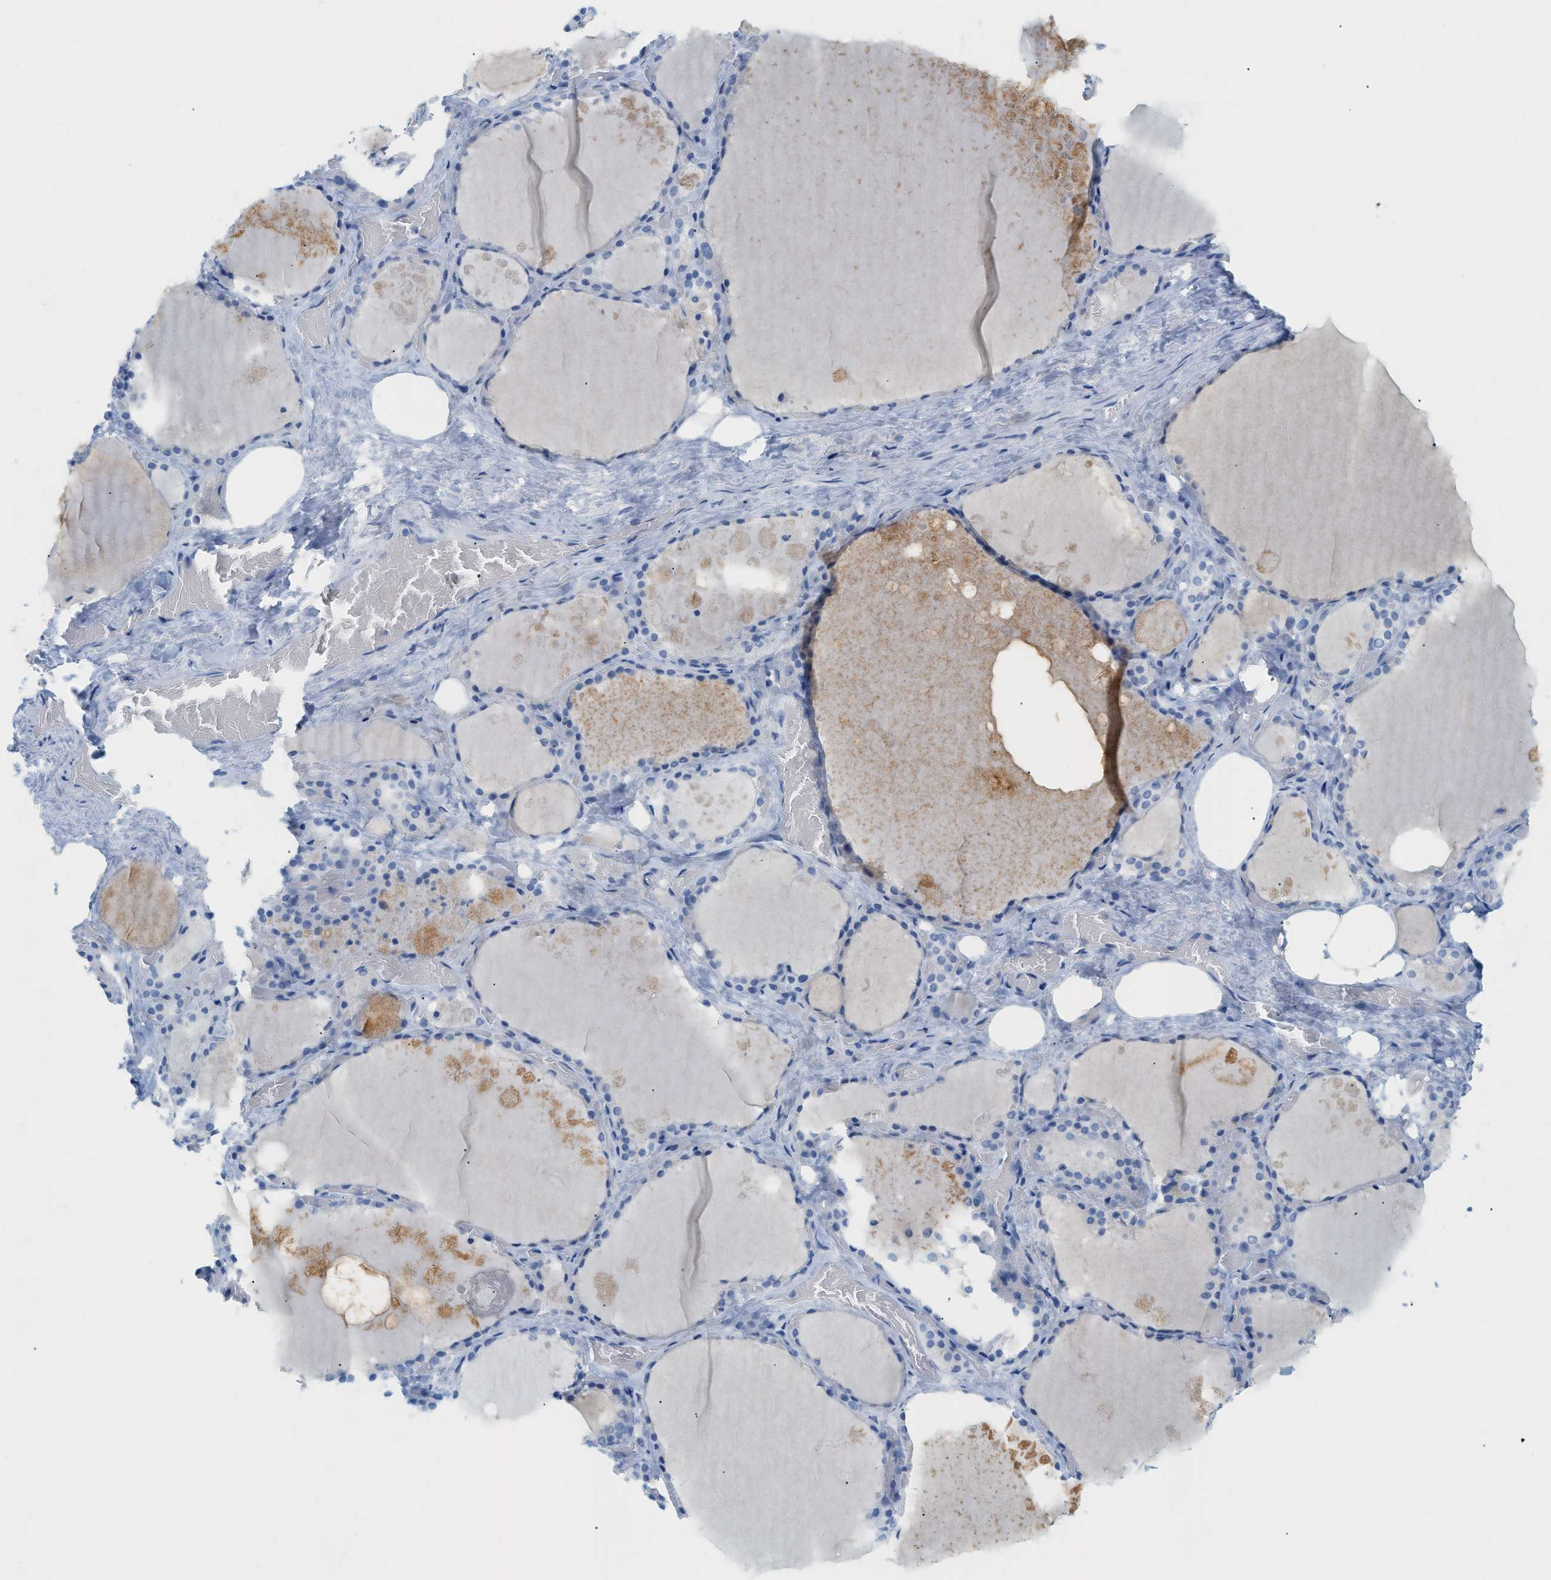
{"staining": {"intensity": "negative", "quantity": "none", "location": "none"}, "tissue": "thyroid gland", "cell_type": "Glandular cells", "image_type": "normal", "snomed": [{"axis": "morphology", "description": "Normal tissue, NOS"}, {"axis": "topography", "description": "Thyroid gland"}], "caption": "DAB immunohistochemical staining of normal human thyroid gland demonstrates no significant expression in glandular cells.", "gene": "PAPPA", "patient": {"sex": "male", "age": 61}}